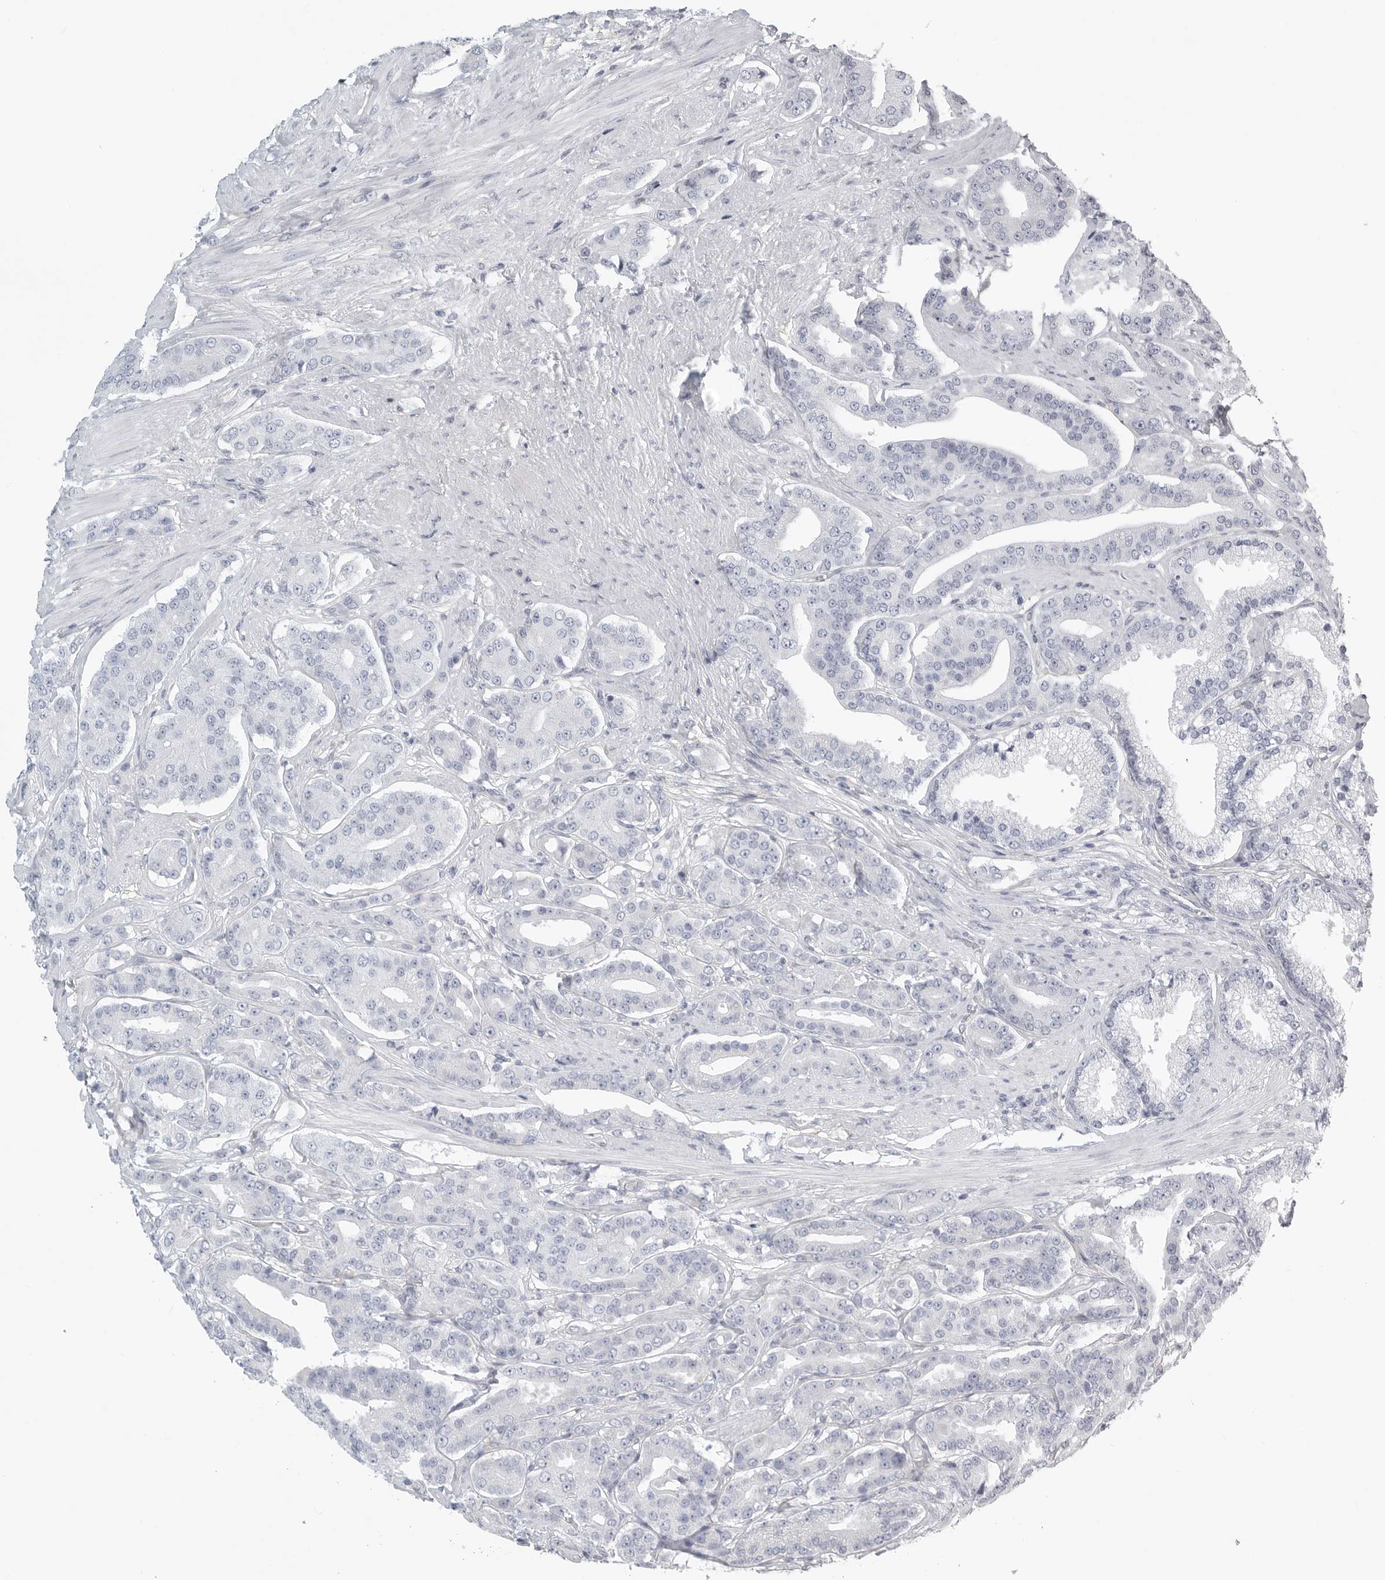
{"staining": {"intensity": "negative", "quantity": "none", "location": "none"}, "tissue": "prostate cancer", "cell_type": "Tumor cells", "image_type": "cancer", "snomed": [{"axis": "morphology", "description": "Adenocarcinoma, High grade"}, {"axis": "topography", "description": "Prostate"}], "caption": "DAB immunohistochemical staining of prostate cancer (high-grade adenocarcinoma) displays no significant staining in tumor cells.", "gene": "TNR", "patient": {"sex": "male", "age": 71}}